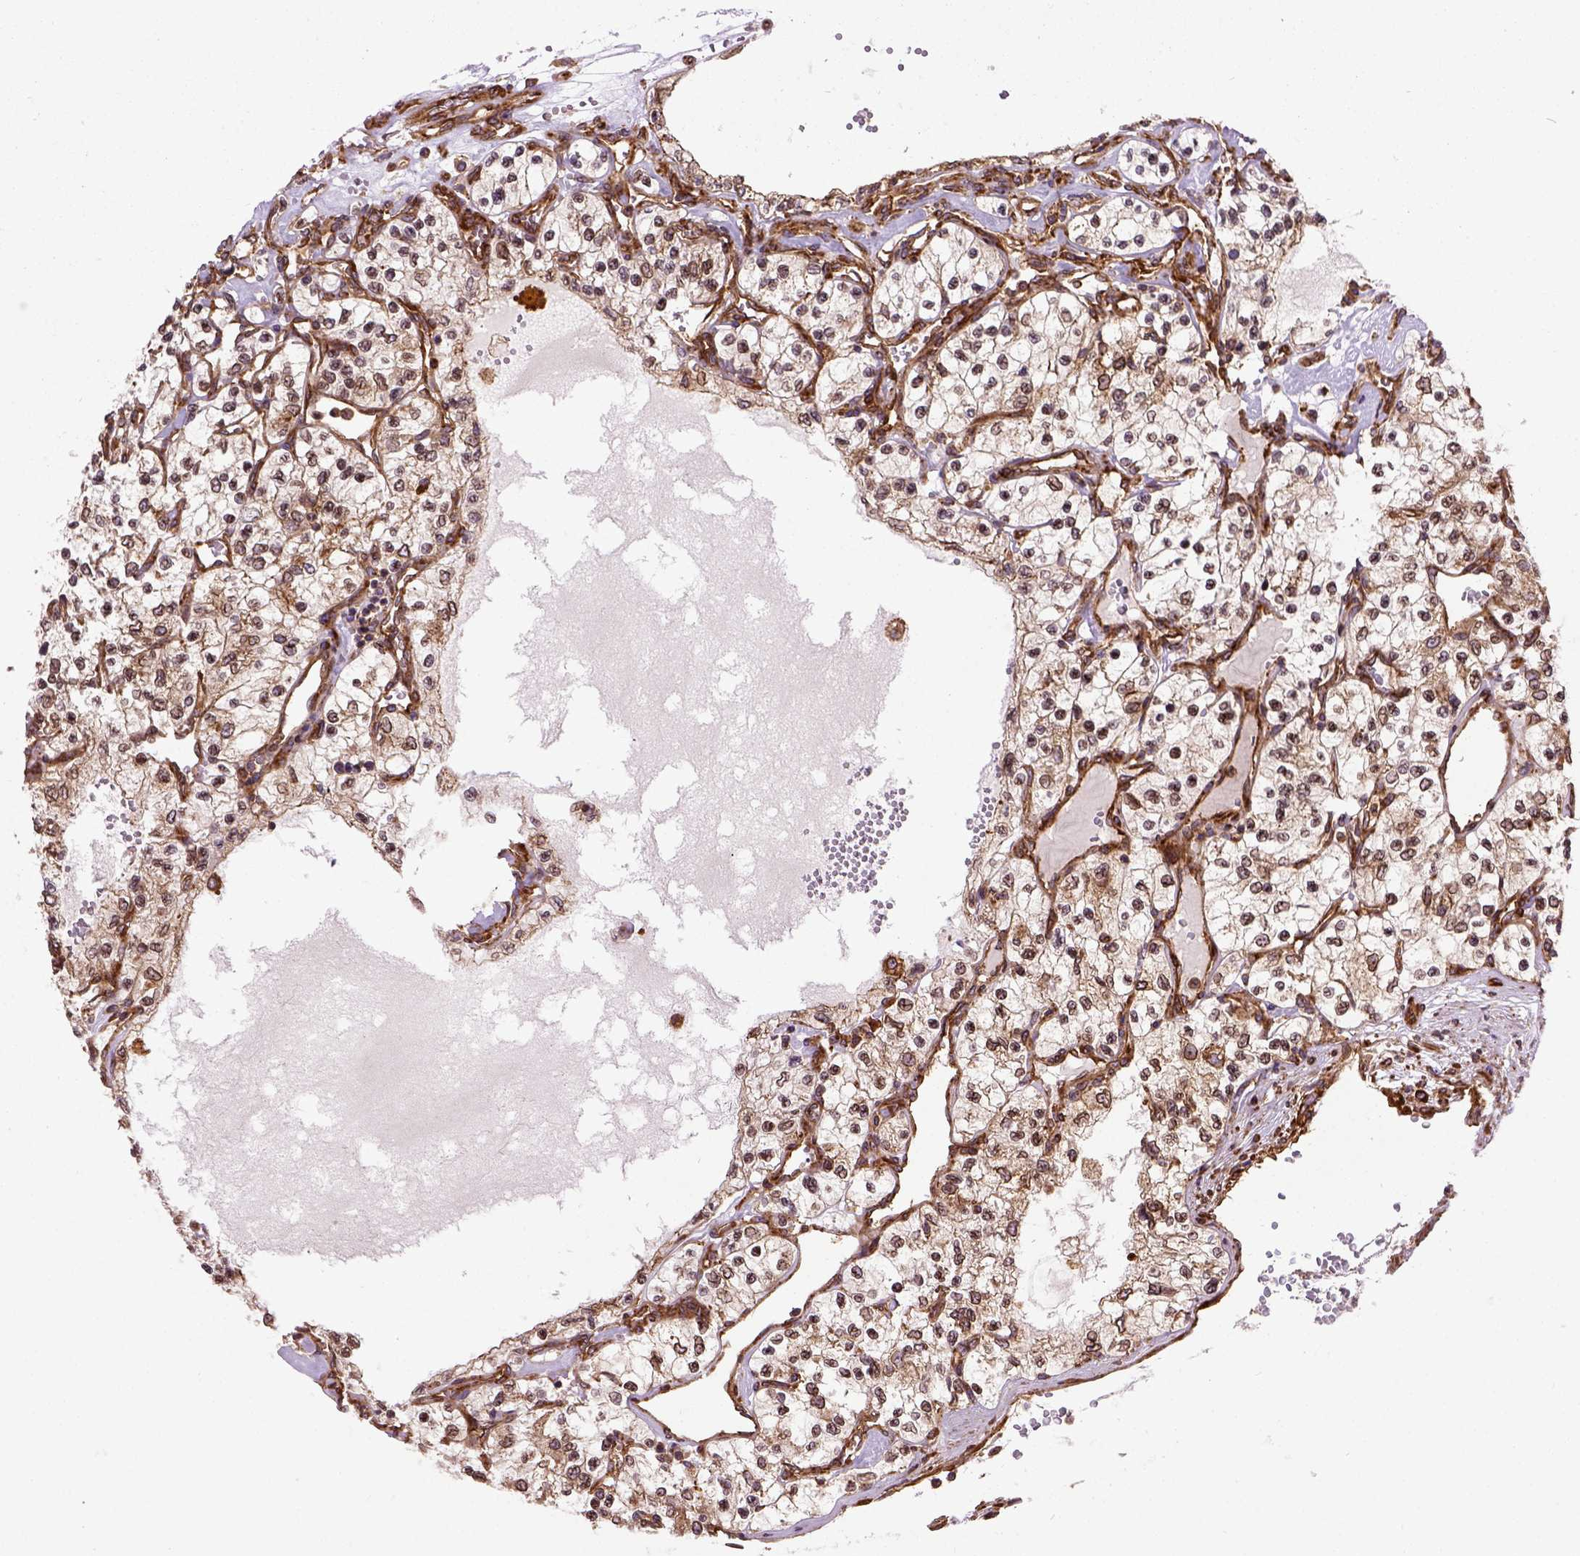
{"staining": {"intensity": "strong", "quantity": ">75%", "location": "cytoplasmic/membranous"}, "tissue": "renal cancer", "cell_type": "Tumor cells", "image_type": "cancer", "snomed": [{"axis": "morphology", "description": "Adenocarcinoma, NOS"}, {"axis": "topography", "description": "Kidney"}], "caption": "Immunohistochemistry staining of renal cancer (adenocarcinoma), which reveals high levels of strong cytoplasmic/membranous staining in about >75% of tumor cells indicating strong cytoplasmic/membranous protein positivity. The staining was performed using DAB (3,3'-diaminobenzidine) (brown) for protein detection and nuclei were counterstained in hematoxylin (blue).", "gene": "CAPRIN1", "patient": {"sex": "female", "age": 69}}